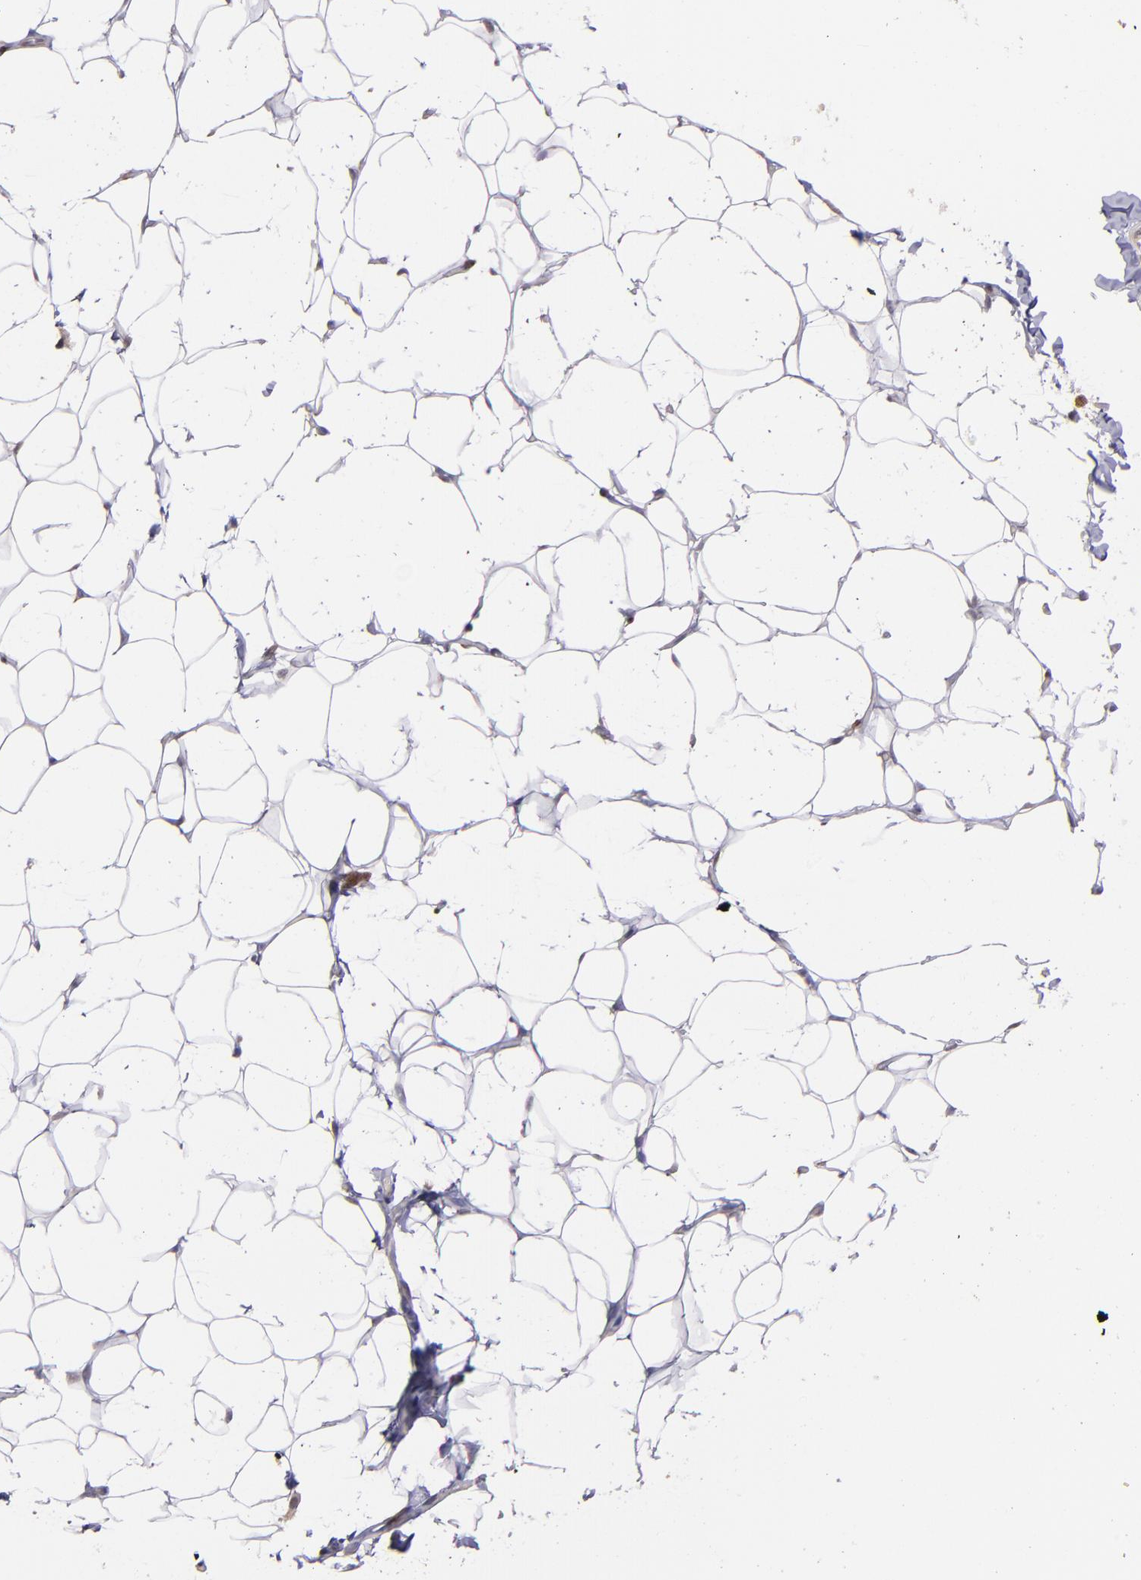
{"staining": {"intensity": "negative", "quantity": "none", "location": "none"}, "tissue": "adipose tissue", "cell_type": "Adipocytes", "image_type": "normal", "snomed": [{"axis": "morphology", "description": "Normal tissue, NOS"}, {"axis": "topography", "description": "Soft tissue"}], "caption": "Immunohistochemical staining of unremarkable adipose tissue exhibits no significant positivity in adipocytes. (DAB (3,3'-diaminobenzidine) IHC visualized using brightfield microscopy, high magnification).", "gene": "NUP62CL", "patient": {"sex": "male", "age": 26}}